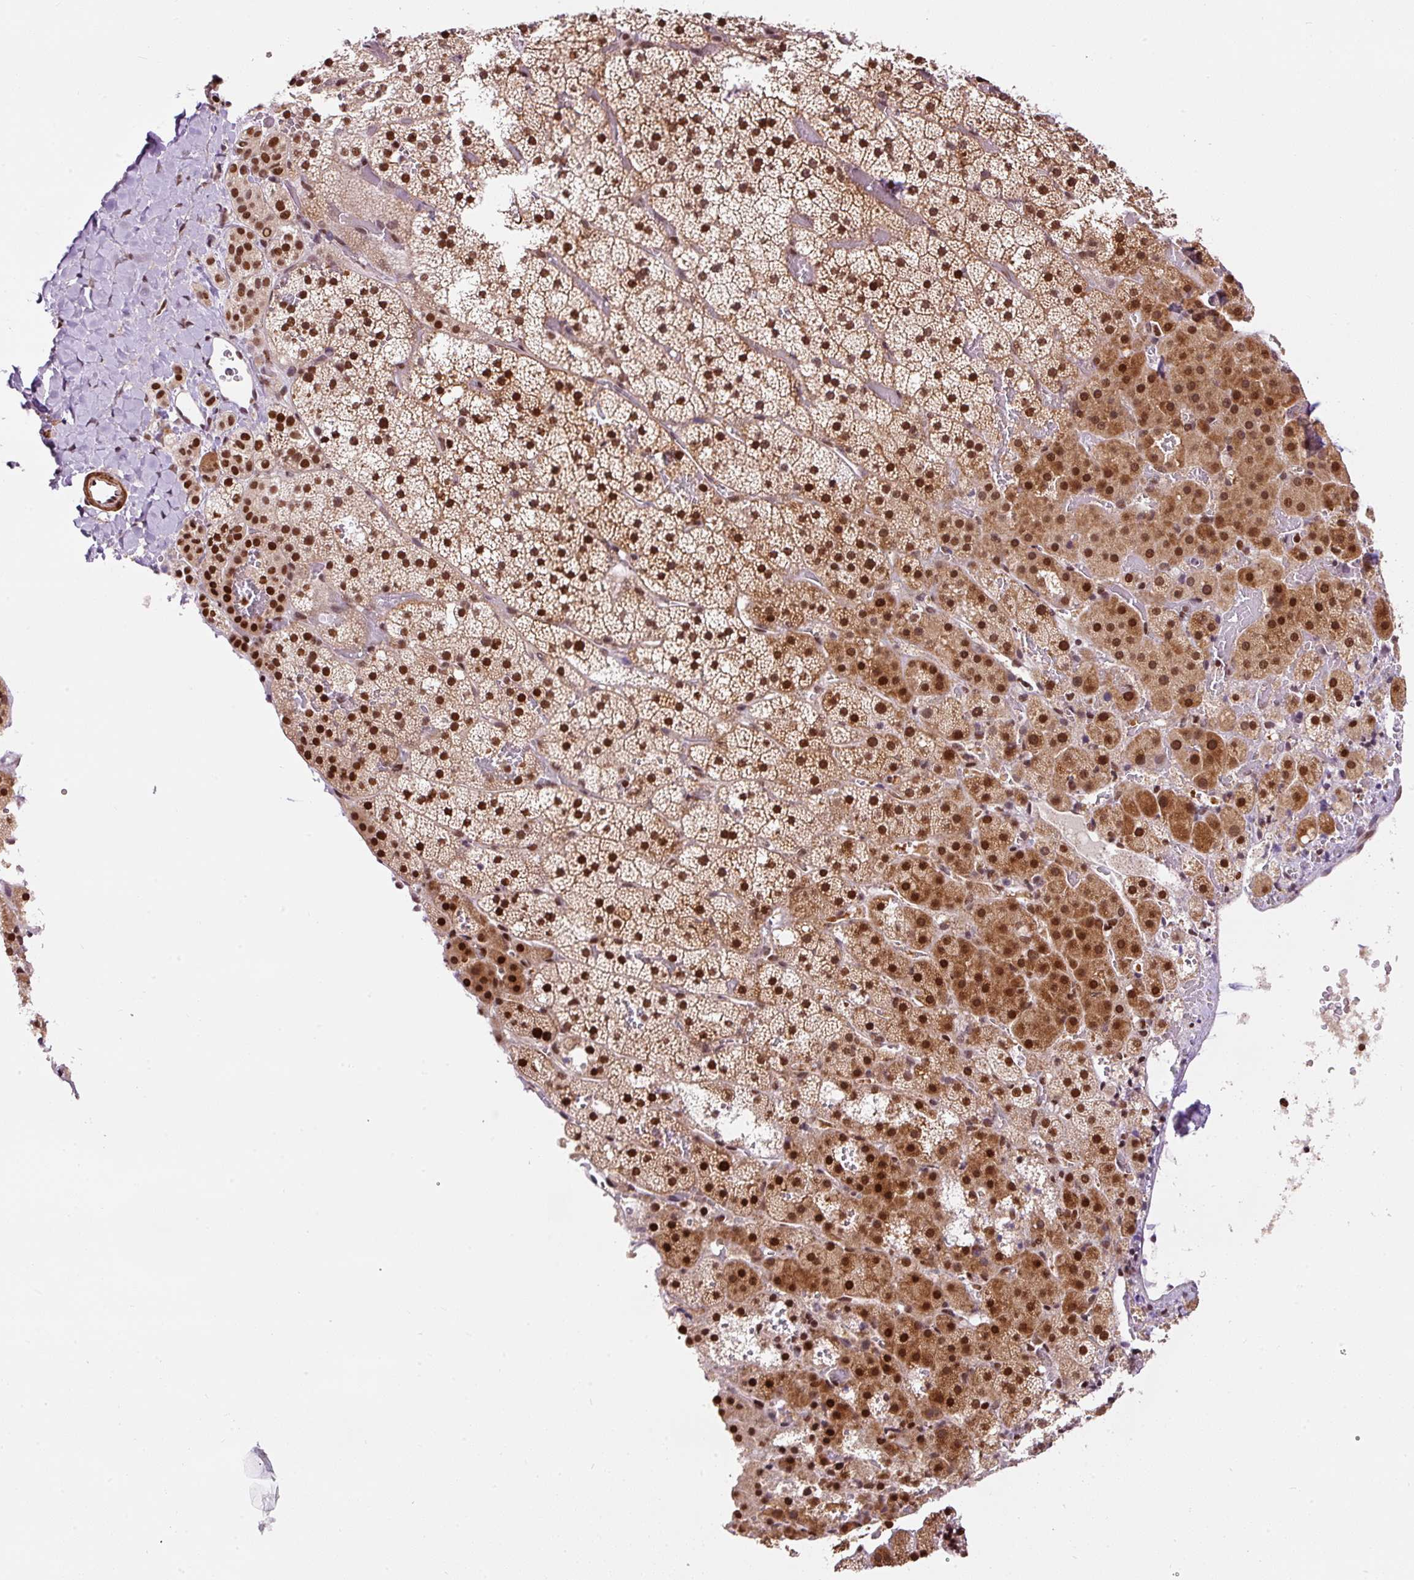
{"staining": {"intensity": "strong", "quantity": ">75%", "location": "cytoplasmic/membranous,nuclear"}, "tissue": "adrenal gland", "cell_type": "Glandular cells", "image_type": "normal", "snomed": [{"axis": "morphology", "description": "Normal tissue, NOS"}, {"axis": "topography", "description": "Adrenal gland"}], "caption": "Unremarkable adrenal gland displays strong cytoplasmic/membranous,nuclear staining in approximately >75% of glandular cells, visualized by immunohistochemistry. (DAB (3,3'-diaminobenzidine) = brown stain, brightfield microscopy at high magnification).", "gene": "HNRNPC", "patient": {"sex": "male", "age": 53}}